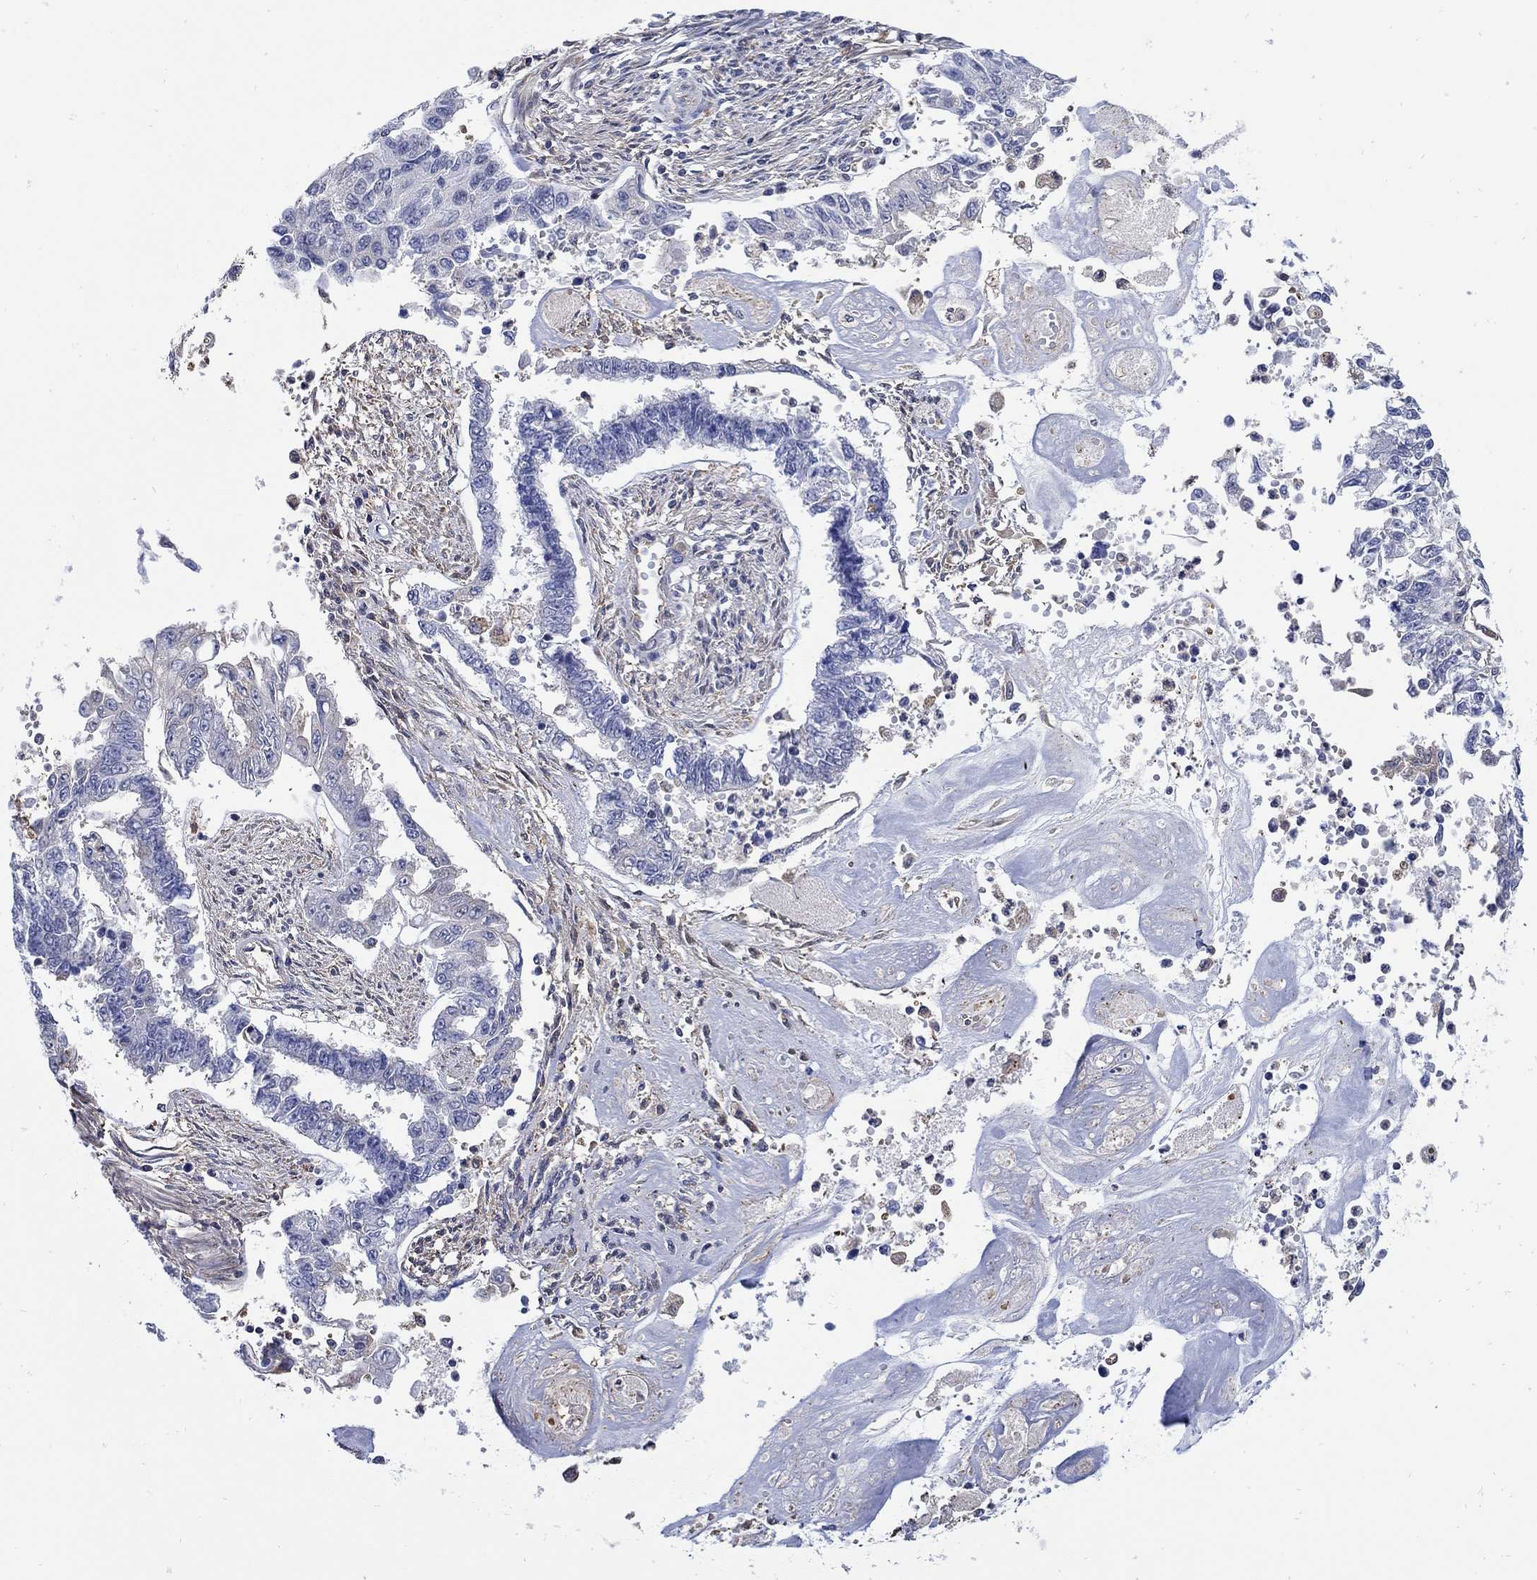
{"staining": {"intensity": "negative", "quantity": "none", "location": "none"}, "tissue": "endometrial cancer", "cell_type": "Tumor cells", "image_type": "cancer", "snomed": [{"axis": "morphology", "description": "Adenocarcinoma, NOS"}, {"axis": "topography", "description": "Uterus"}], "caption": "Tumor cells show no significant expression in endometrial cancer (adenocarcinoma). (Stains: DAB (3,3'-diaminobenzidine) IHC with hematoxylin counter stain, Microscopy: brightfield microscopy at high magnification).", "gene": "TEKT3", "patient": {"sex": "female", "age": 59}}